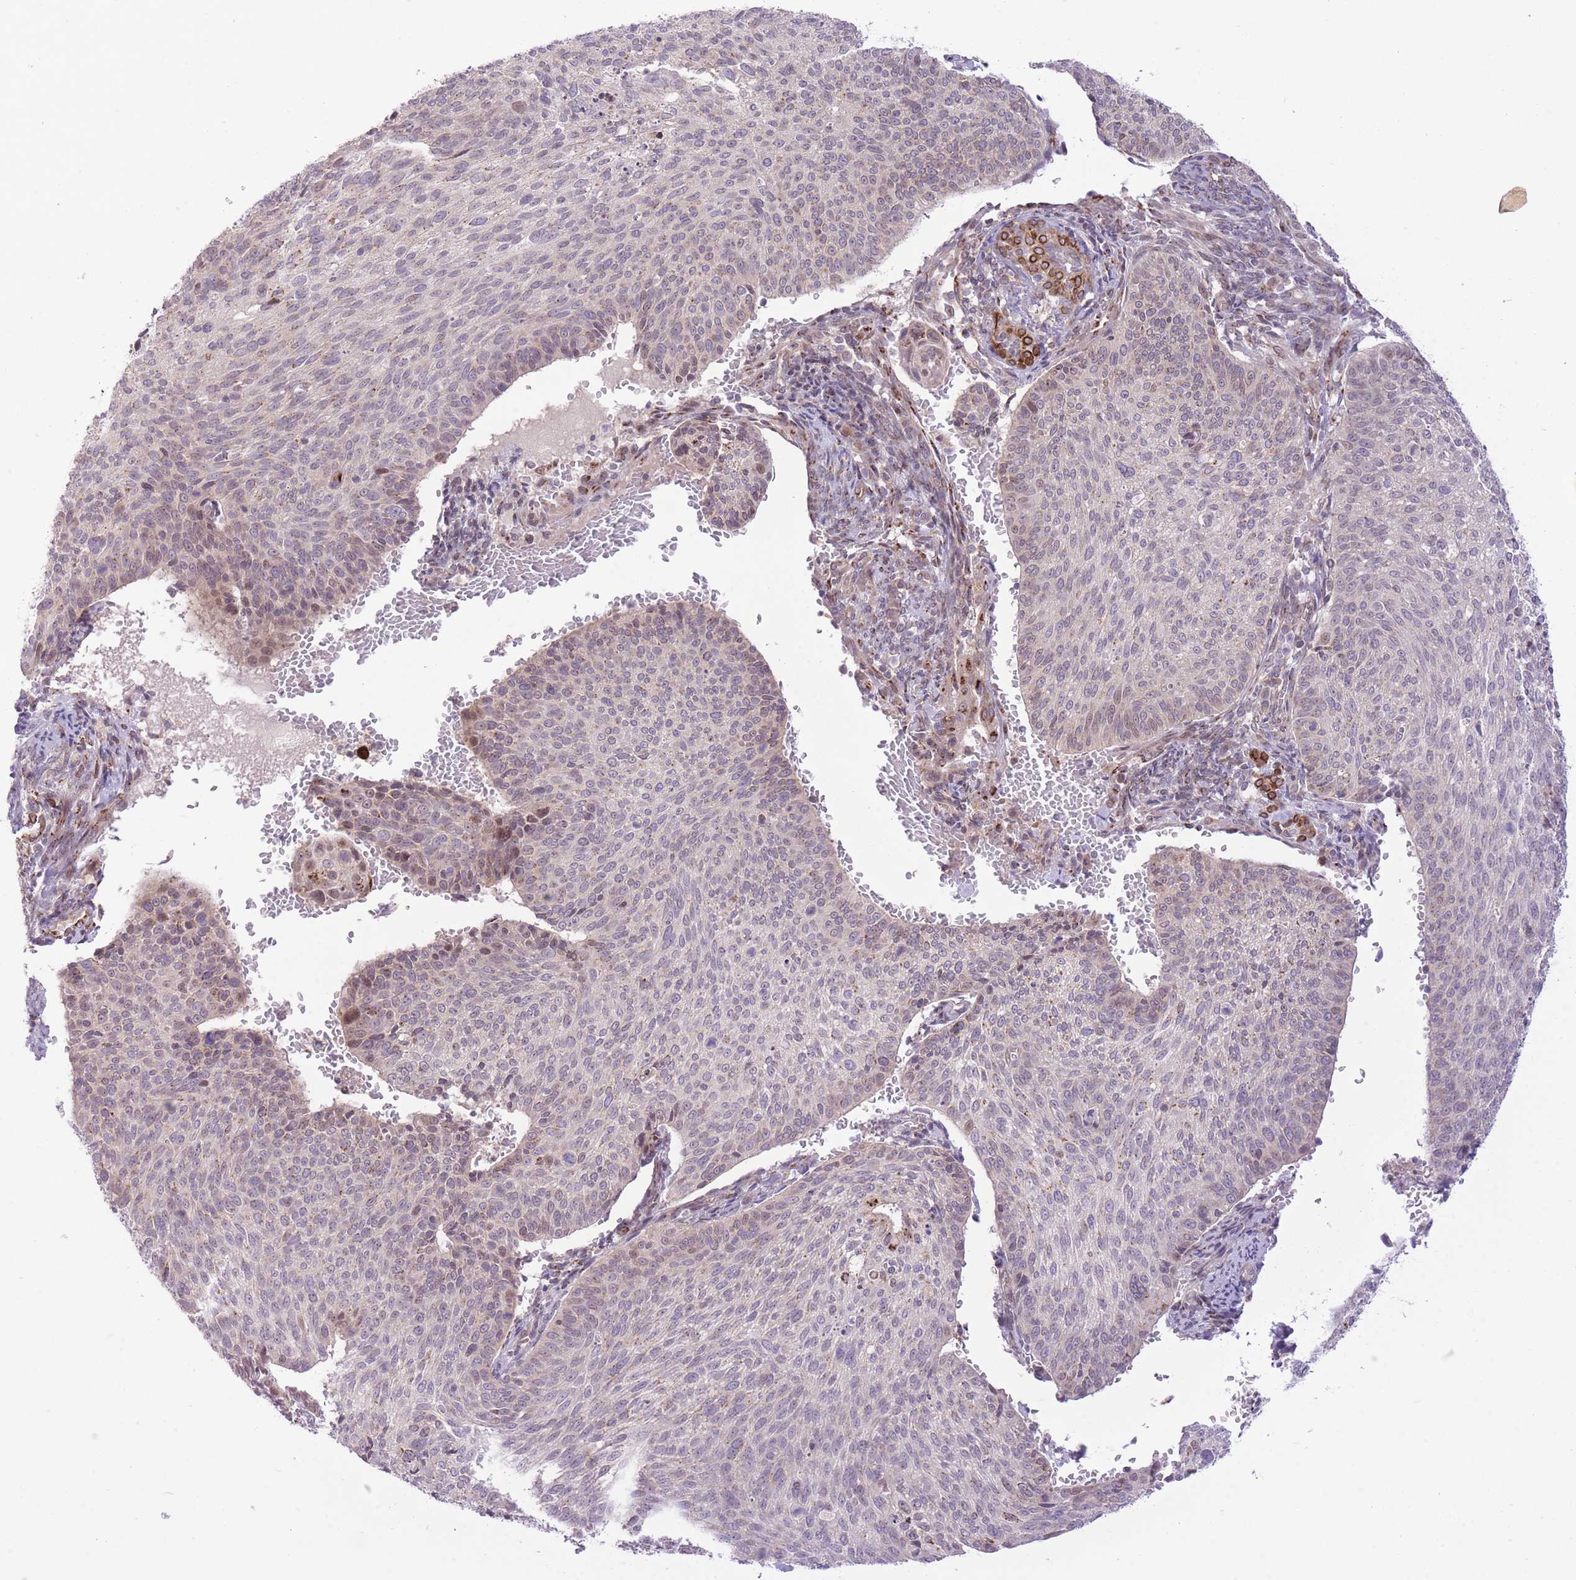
{"staining": {"intensity": "strong", "quantity": "<25%", "location": "cytoplasmic/membranous"}, "tissue": "cervical cancer", "cell_type": "Tumor cells", "image_type": "cancer", "snomed": [{"axis": "morphology", "description": "Squamous cell carcinoma, NOS"}, {"axis": "topography", "description": "Cervix"}], "caption": "Cervical cancer (squamous cell carcinoma) stained with a protein marker shows strong staining in tumor cells.", "gene": "ZBED5", "patient": {"sex": "female", "age": 70}}